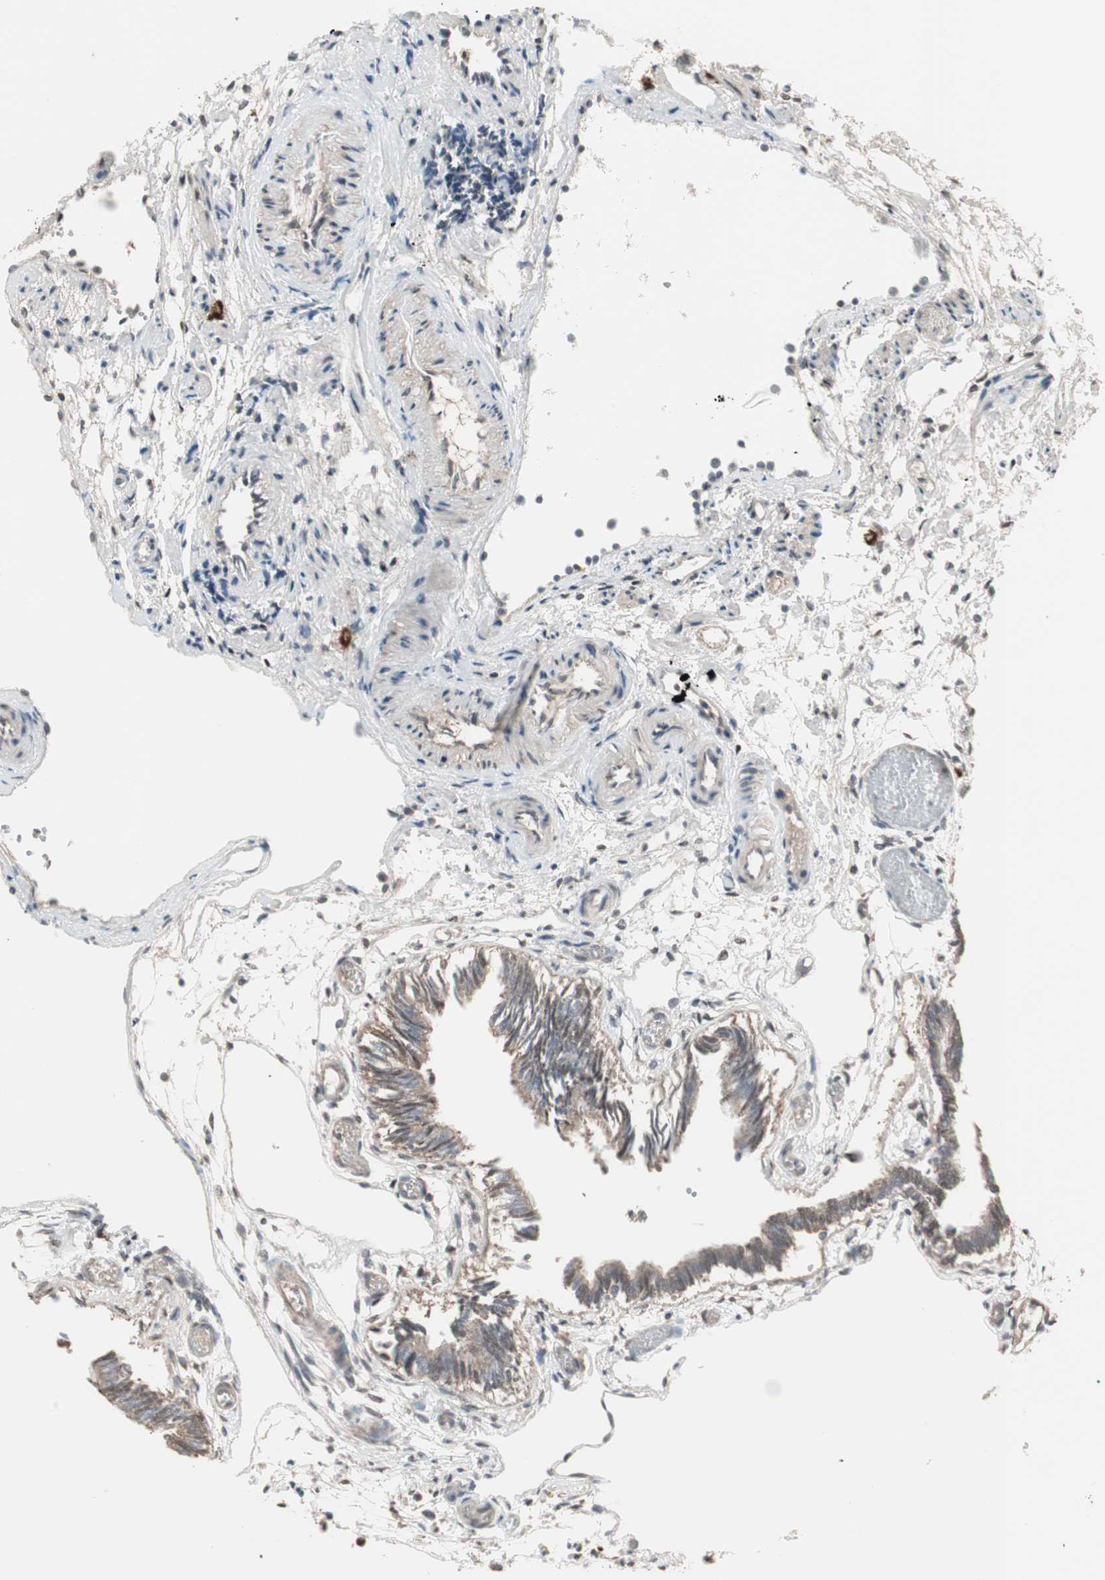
{"staining": {"intensity": "moderate", "quantity": "25%-75%", "location": "nuclear"}, "tissue": "fallopian tube", "cell_type": "Glandular cells", "image_type": "normal", "snomed": [{"axis": "morphology", "description": "Normal tissue, NOS"}, {"axis": "topography", "description": "Fallopian tube"}], "caption": "Immunohistochemical staining of benign fallopian tube exhibits moderate nuclear protein staining in about 25%-75% of glandular cells. The staining was performed using DAB (3,3'-diaminobenzidine), with brown indicating positive protein expression. Nuclei are stained blue with hematoxylin.", "gene": "ZHX2", "patient": {"sex": "female", "age": 29}}